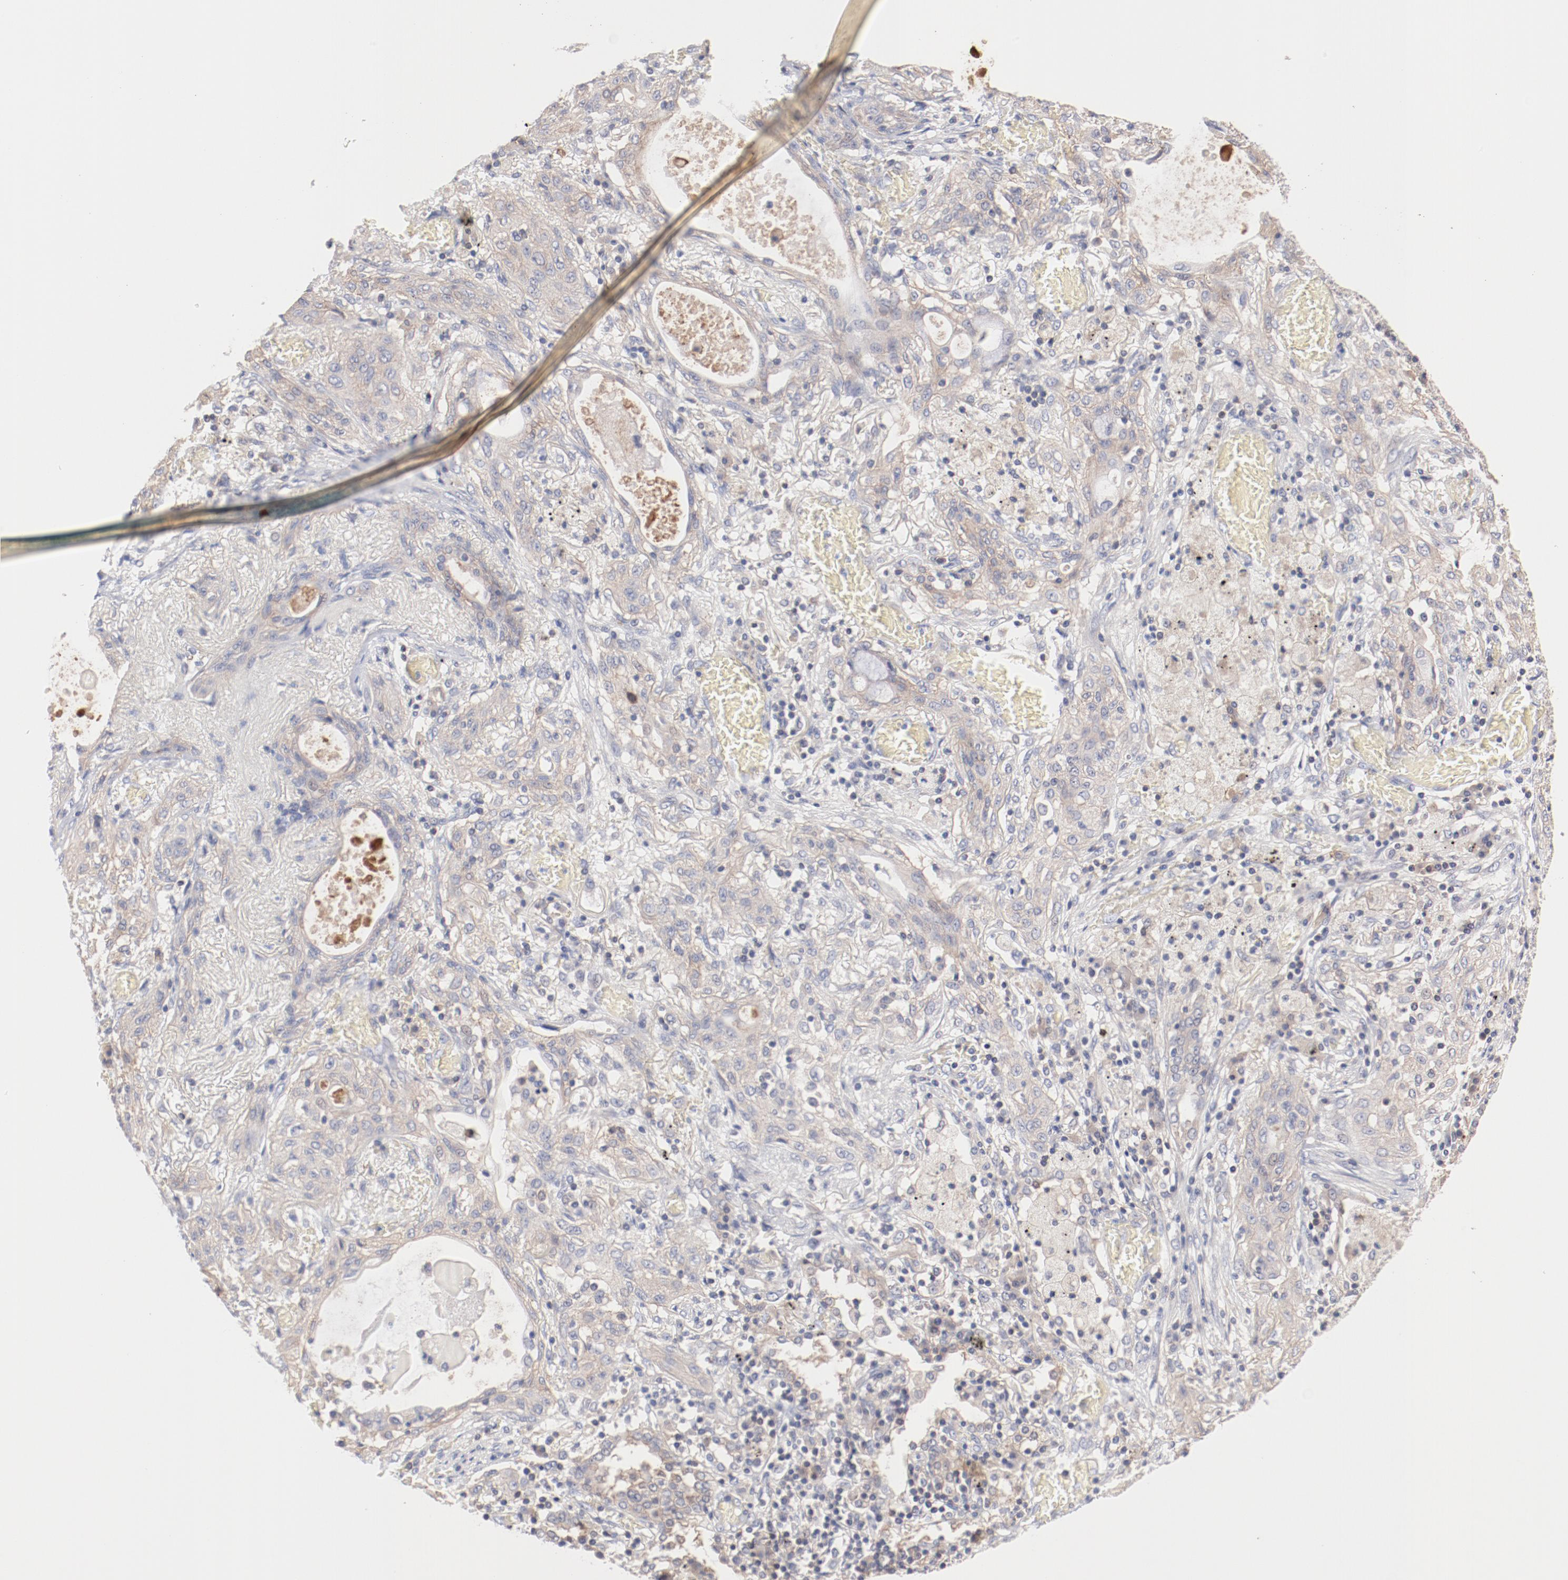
{"staining": {"intensity": "weak", "quantity": "25%-75%", "location": "cytoplasmic/membranous"}, "tissue": "lung cancer", "cell_type": "Tumor cells", "image_type": "cancer", "snomed": [{"axis": "morphology", "description": "Squamous cell carcinoma, NOS"}, {"axis": "topography", "description": "Lung"}], "caption": "Protein analysis of lung squamous cell carcinoma tissue reveals weak cytoplasmic/membranous expression in approximately 25%-75% of tumor cells. The protein of interest is stained brown, and the nuclei are stained in blue (DAB IHC with brightfield microscopy, high magnification).", "gene": "SETD3", "patient": {"sex": "female", "age": 47}}